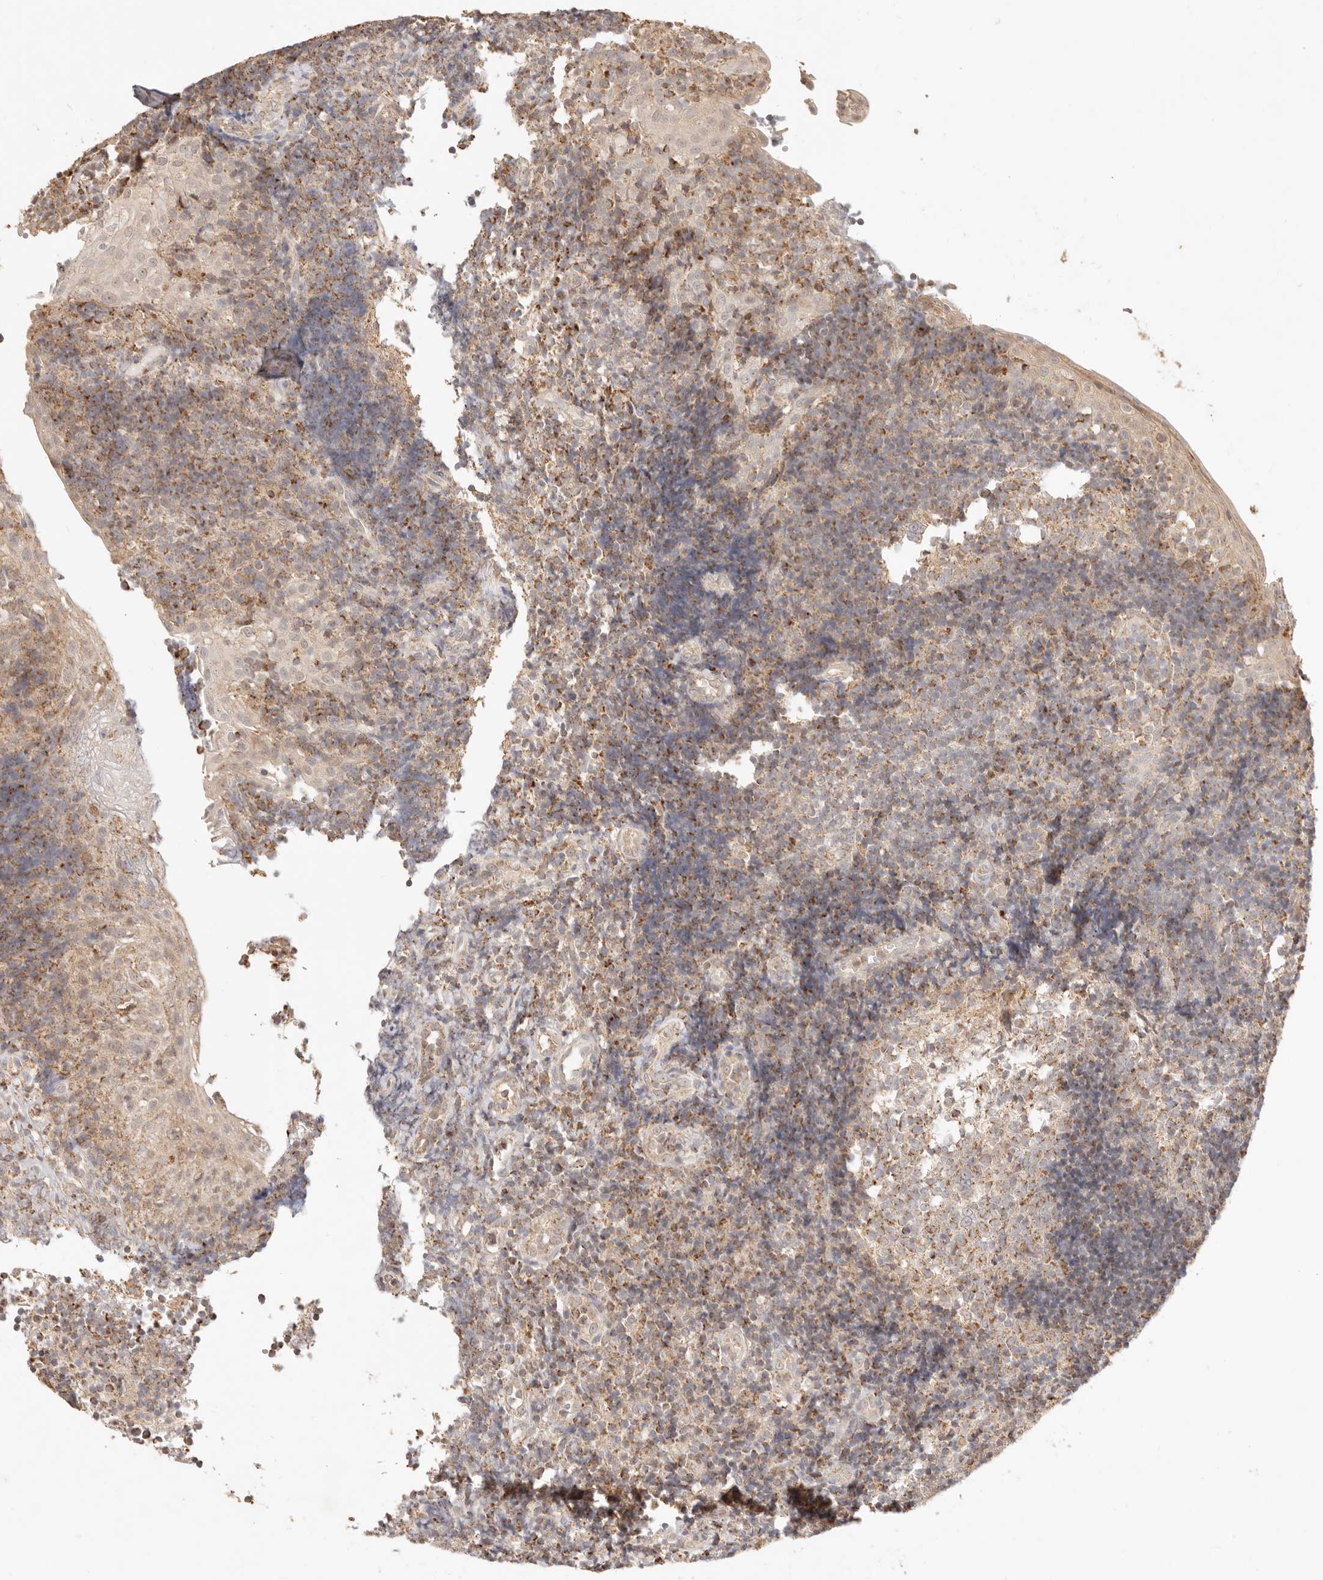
{"staining": {"intensity": "moderate", "quantity": "25%-75%", "location": "cytoplasmic/membranous"}, "tissue": "tonsil", "cell_type": "Germinal center cells", "image_type": "normal", "snomed": [{"axis": "morphology", "description": "Normal tissue, NOS"}, {"axis": "topography", "description": "Tonsil"}], "caption": "Immunohistochemistry (IHC) micrograph of benign tonsil: tonsil stained using IHC displays medium levels of moderate protein expression localized specifically in the cytoplasmic/membranous of germinal center cells, appearing as a cytoplasmic/membranous brown color.", "gene": "CPLANE2", "patient": {"sex": "female", "age": 40}}